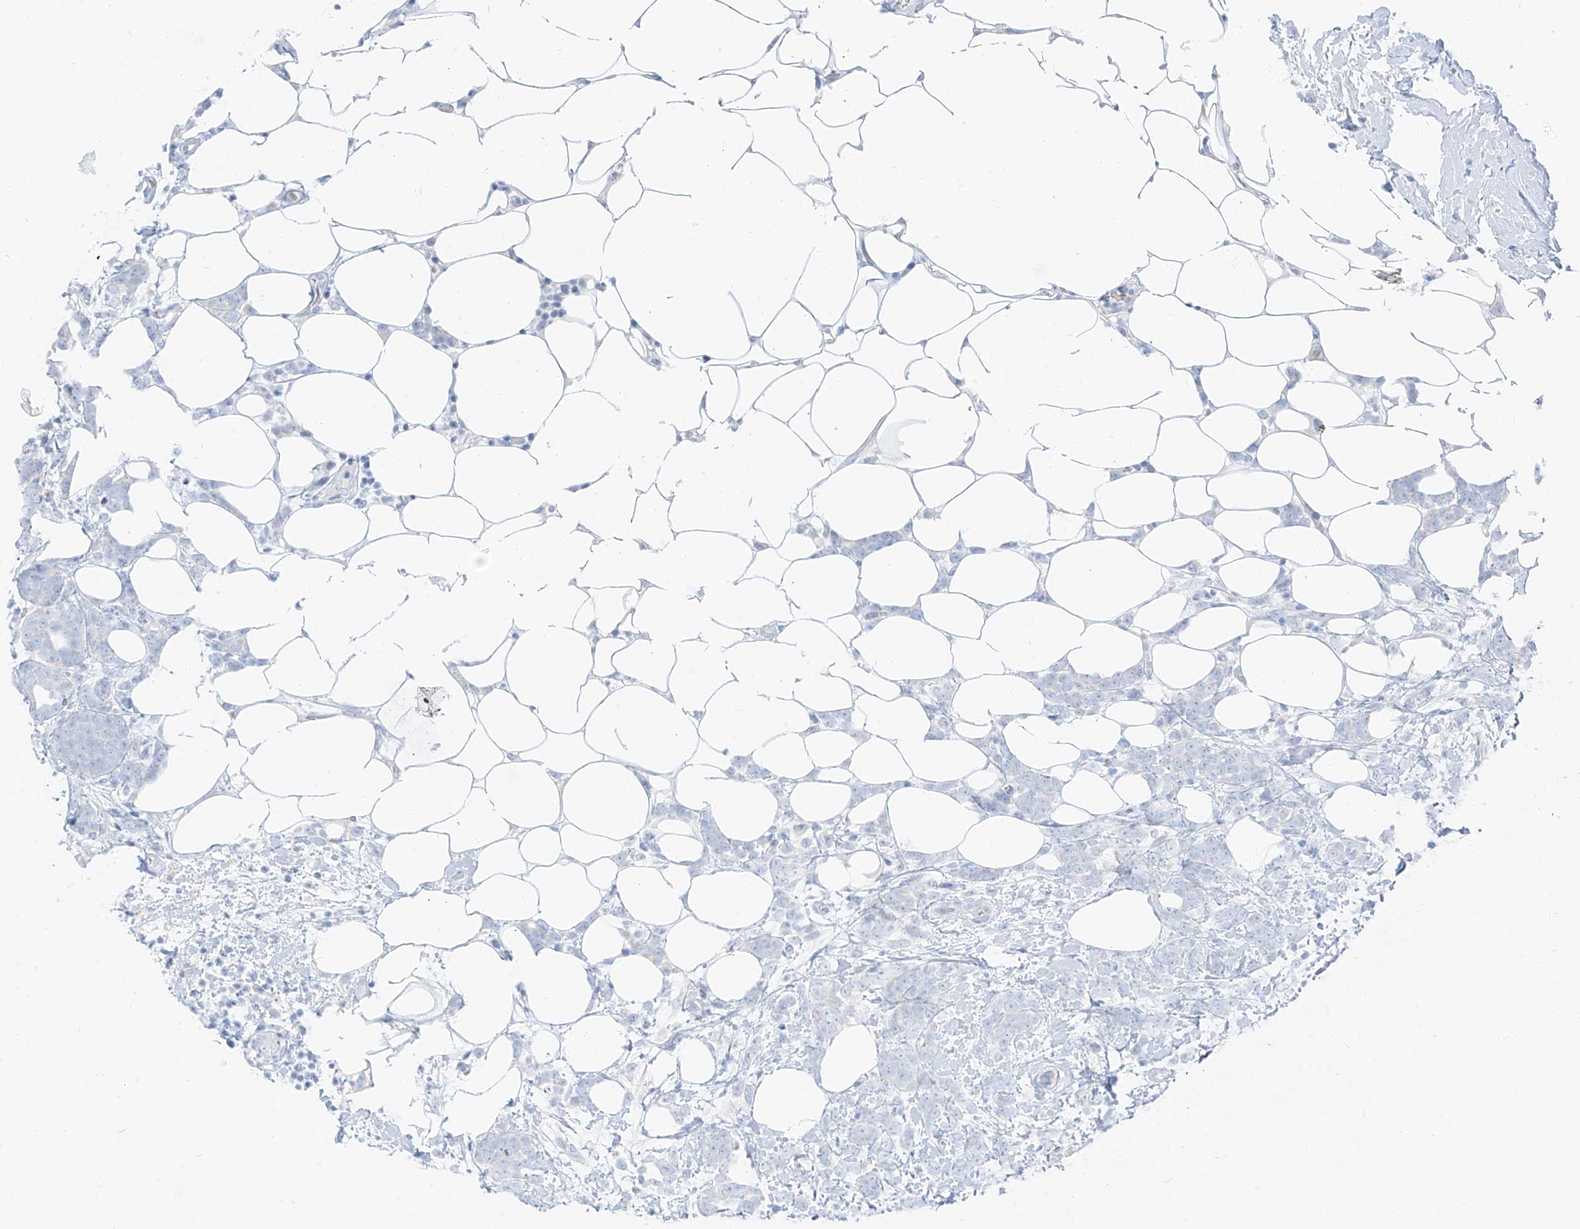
{"staining": {"intensity": "negative", "quantity": "none", "location": "none"}, "tissue": "breast cancer", "cell_type": "Tumor cells", "image_type": "cancer", "snomed": [{"axis": "morphology", "description": "Lobular carcinoma"}, {"axis": "topography", "description": "Breast"}], "caption": "Immunohistochemistry photomicrograph of human breast cancer stained for a protein (brown), which displays no staining in tumor cells.", "gene": "PGC", "patient": {"sex": "female", "age": 58}}